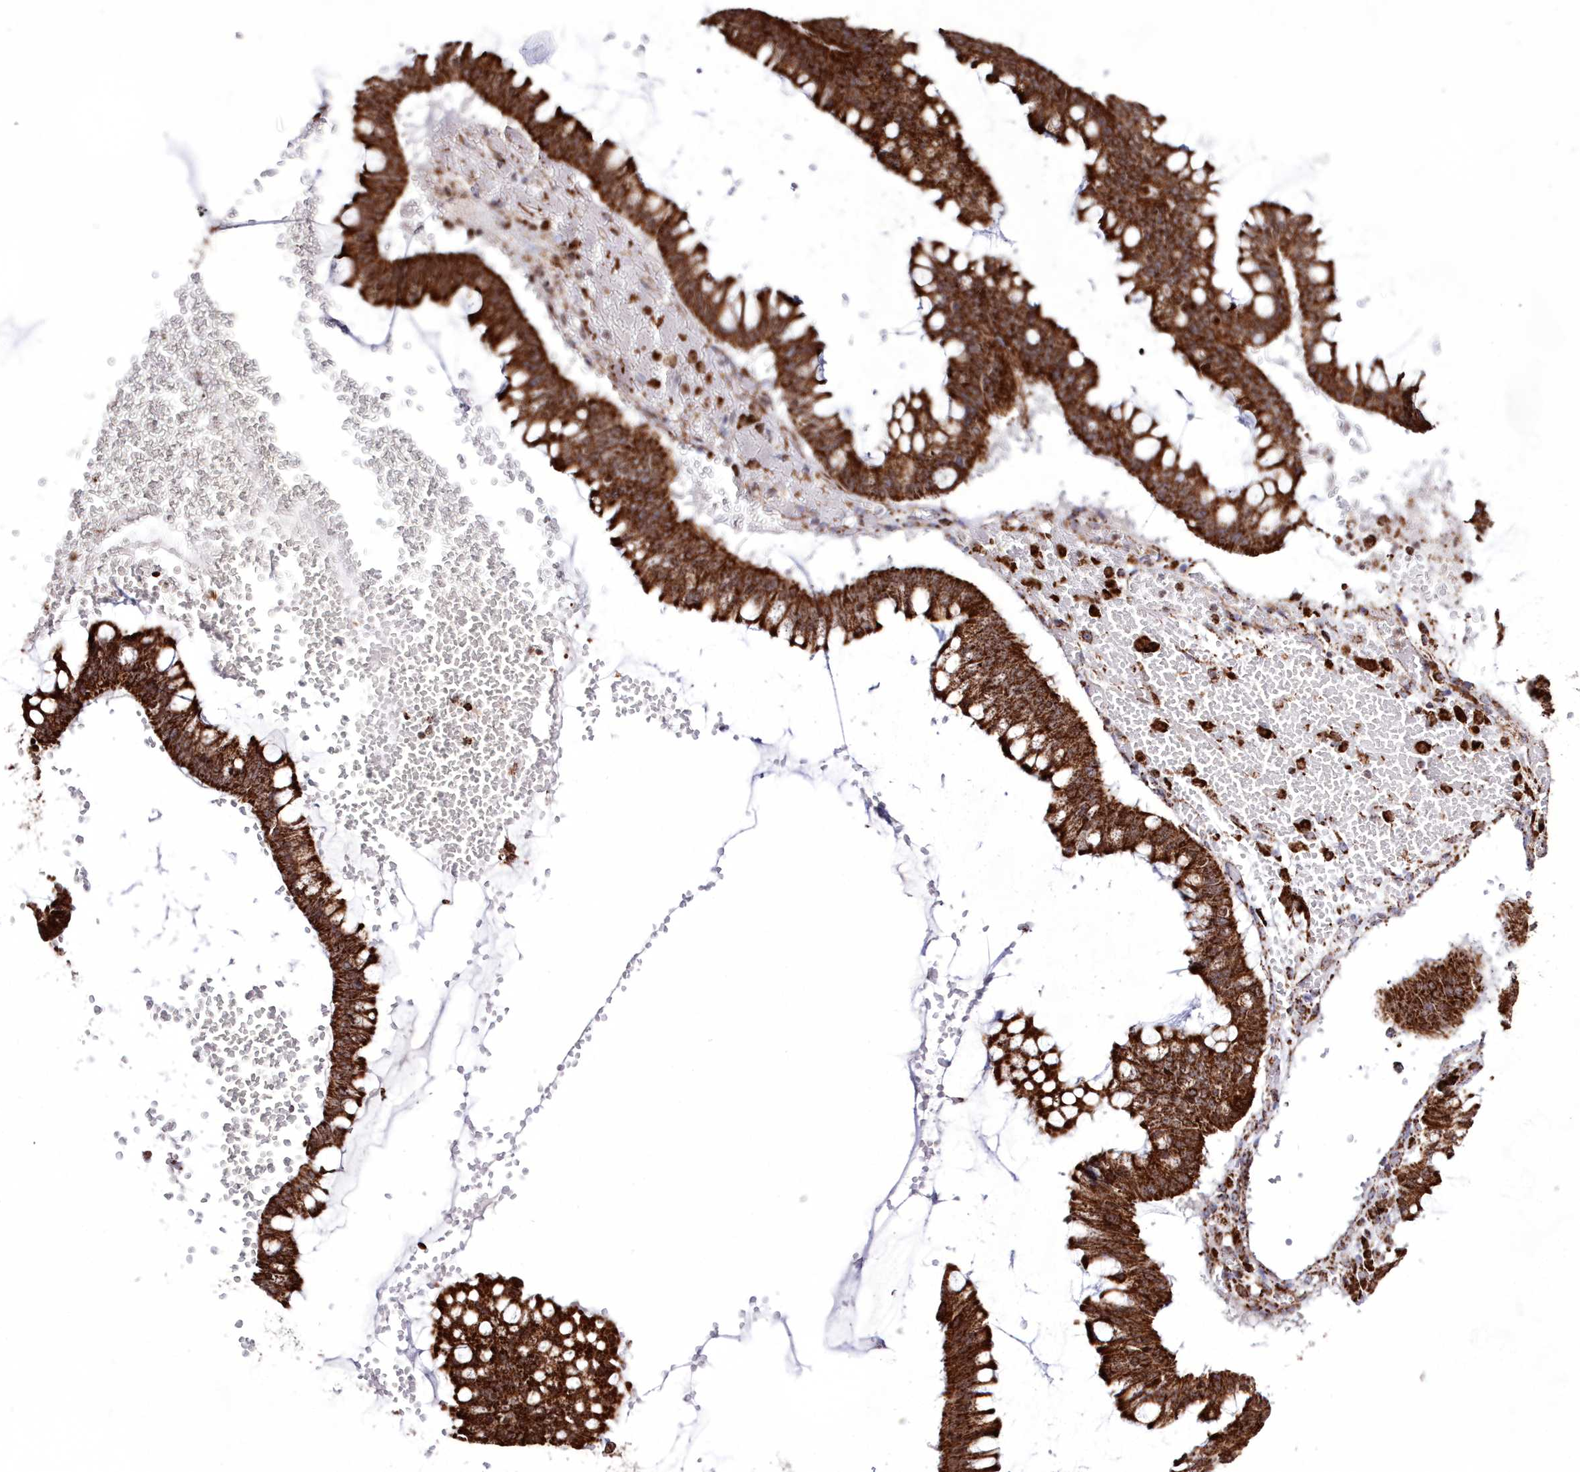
{"staining": {"intensity": "strong", "quantity": ">75%", "location": "cytoplasmic/membranous"}, "tissue": "ovarian cancer", "cell_type": "Tumor cells", "image_type": "cancer", "snomed": [{"axis": "morphology", "description": "Cystadenocarcinoma, mucinous, NOS"}, {"axis": "topography", "description": "Ovary"}], "caption": "This histopathology image shows immunohistochemistry staining of mucinous cystadenocarcinoma (ovarian), with high strong cytoplasmic/membranous expression in approximately >75% of tumor cells.", "gene": "HADHB", "patient": {"sex": "female", "age": 73}}